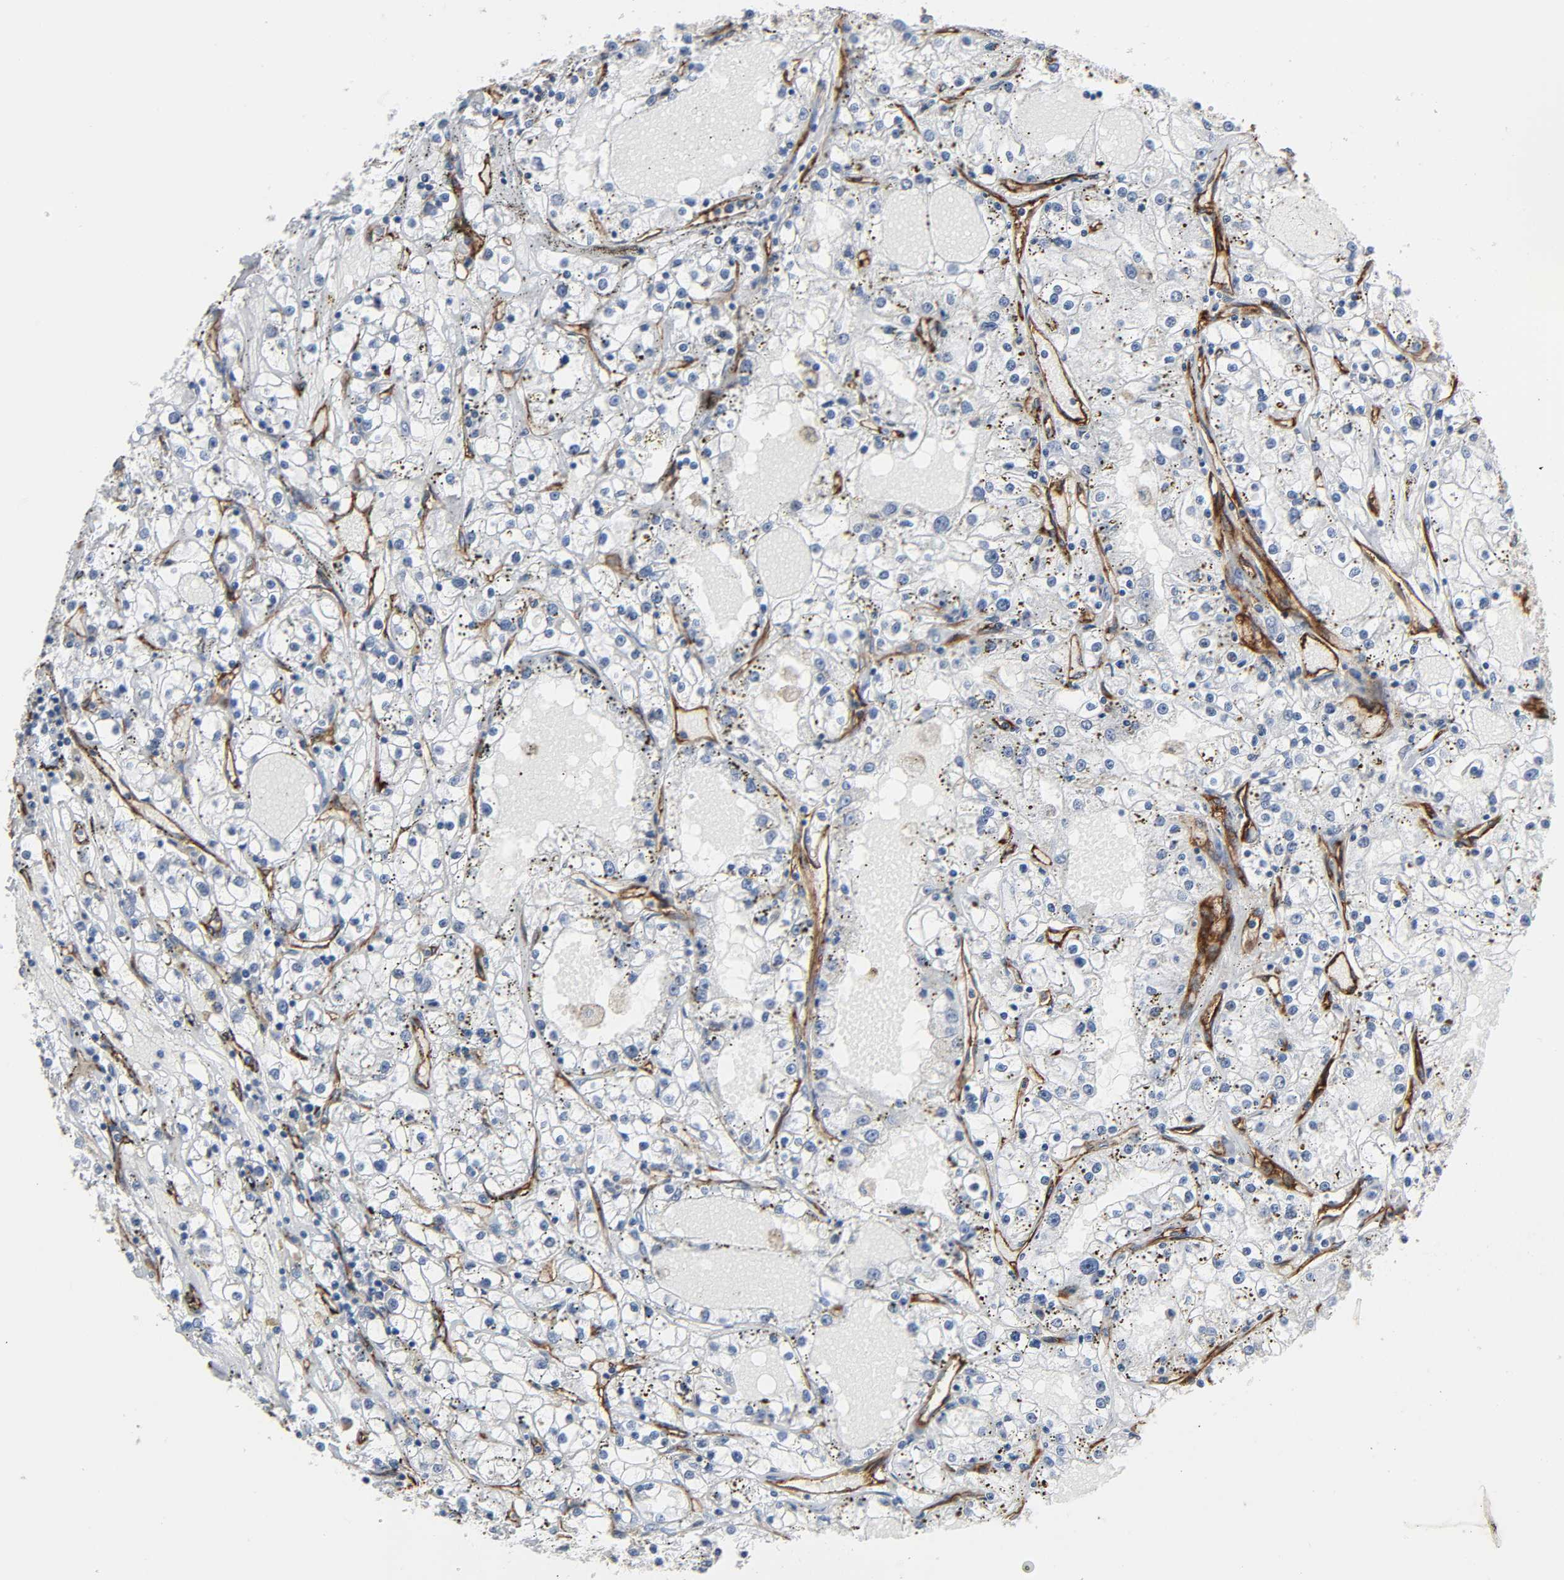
{"staining": {"intensity": "negative", "quantity": "none", "location": "none"}, "tissue": "renal cancer", "cell_type": "Tumor cells", "image_type": "cancer", "snomed": [{"axis": "morphology", "description": "Adenocarcinoma, NOS"}, {"axis": "topography", "description": "Kidney"}], "caption": "A histopathology image of renal adenocarcinoma stained for a protein displays no brown staining in tumor cells. The staining was performed using DAB (3,3'-diaminobenzidine) to visualize the protein expression in brown, while the nuclei were stained in blue with hematoxylin (Magnification: 20x).", "gene": "PECAM1", "patient": {"sex": "male", "age": 56}}